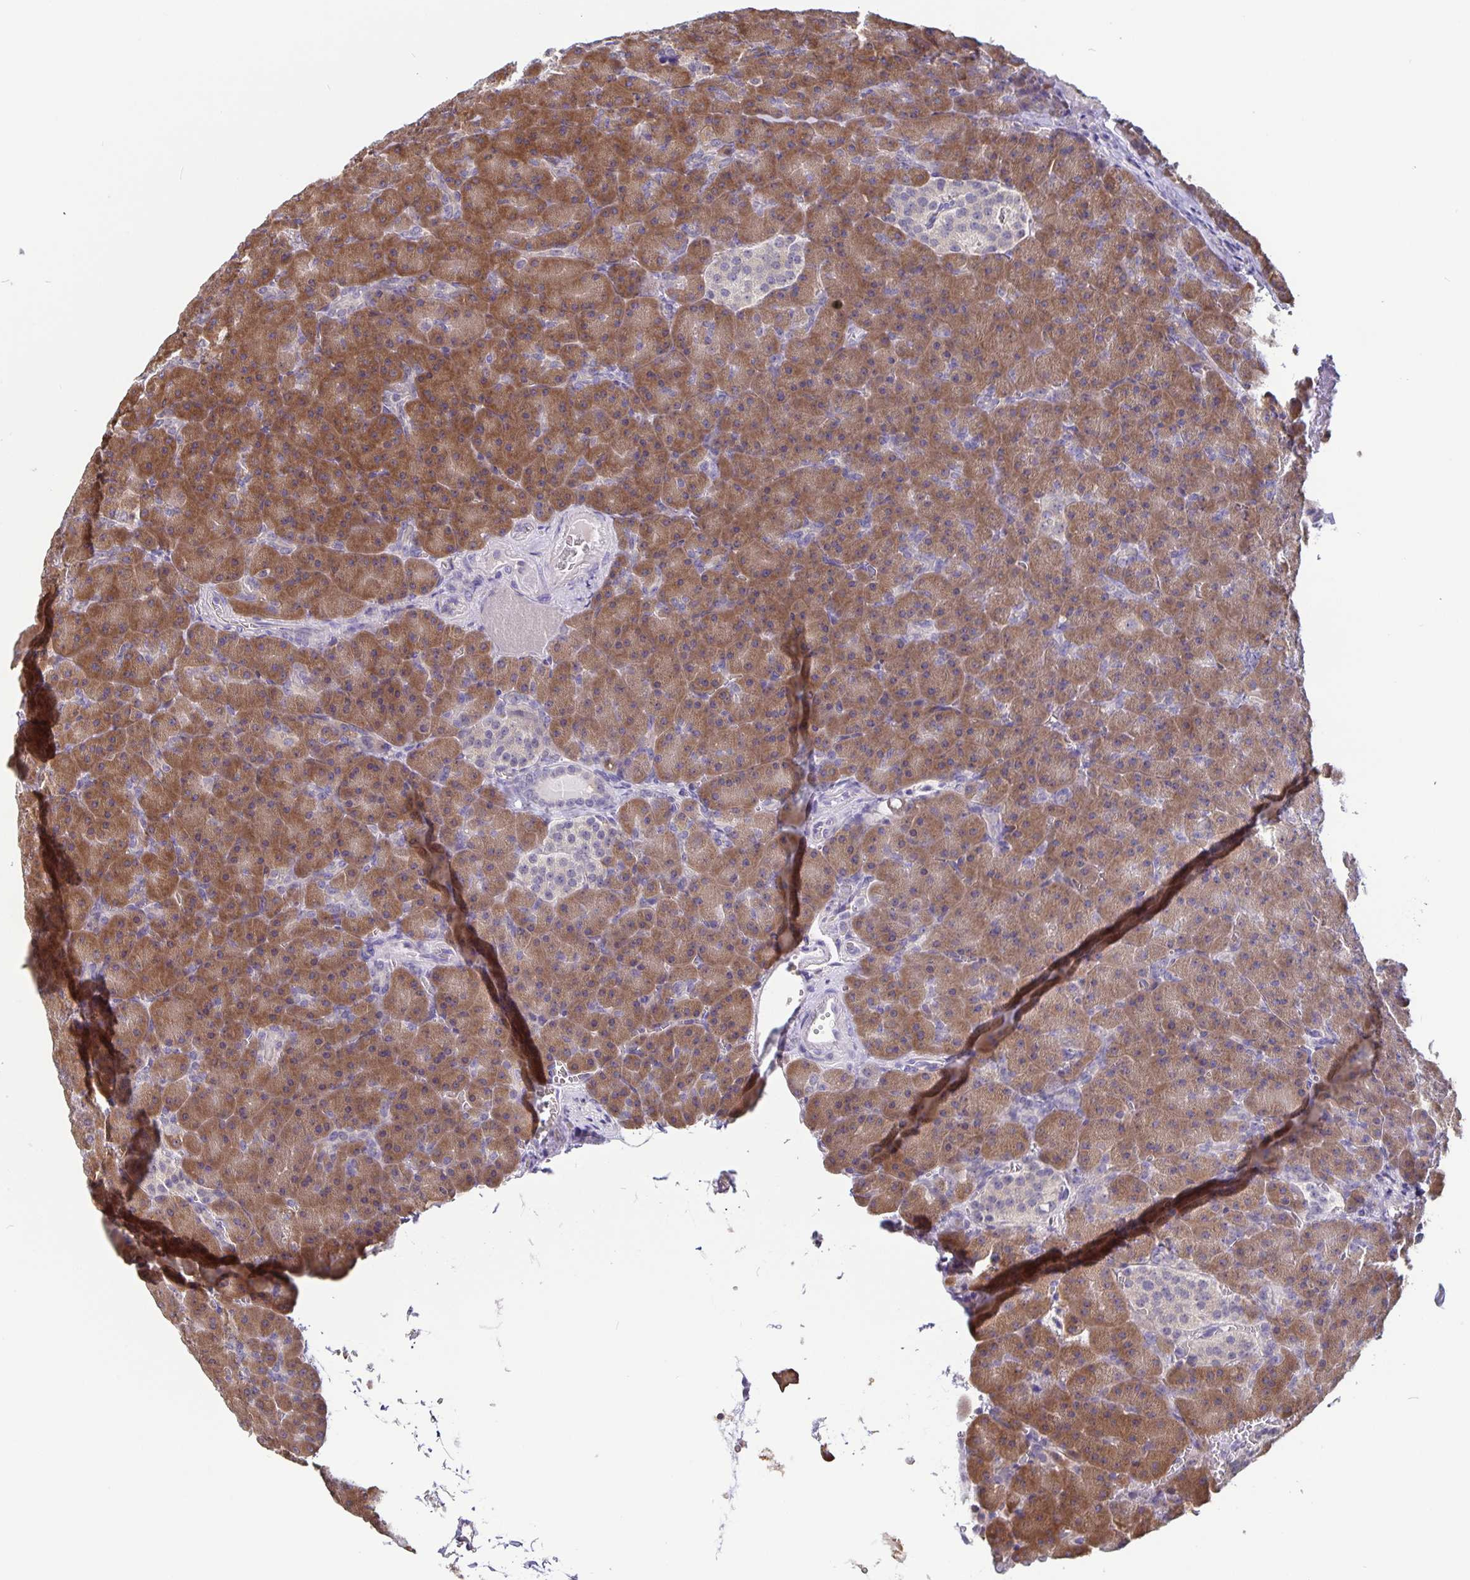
{"staining": {"intensity": "strong", "quantity": ">75%", "location": "cytoplasmic/membranous"}, "tissue": "pancreas", "cell_type": "Exocrine glandular cells", "image_type": "normal", "snomed": [{"axis": "morphology", "description": "Normal tissue, NOS"}, {"axis": "topography", "description": "Pancreas"}], "caption": "Brown immunohistochemical staining in unremarkable human pancreas reveals strong cytoplasmic/membranous expression in approximately >75% of exocrine glandular cells.", "gene": "FEM1C", "patient": {"sex": "female", "age": 74}}